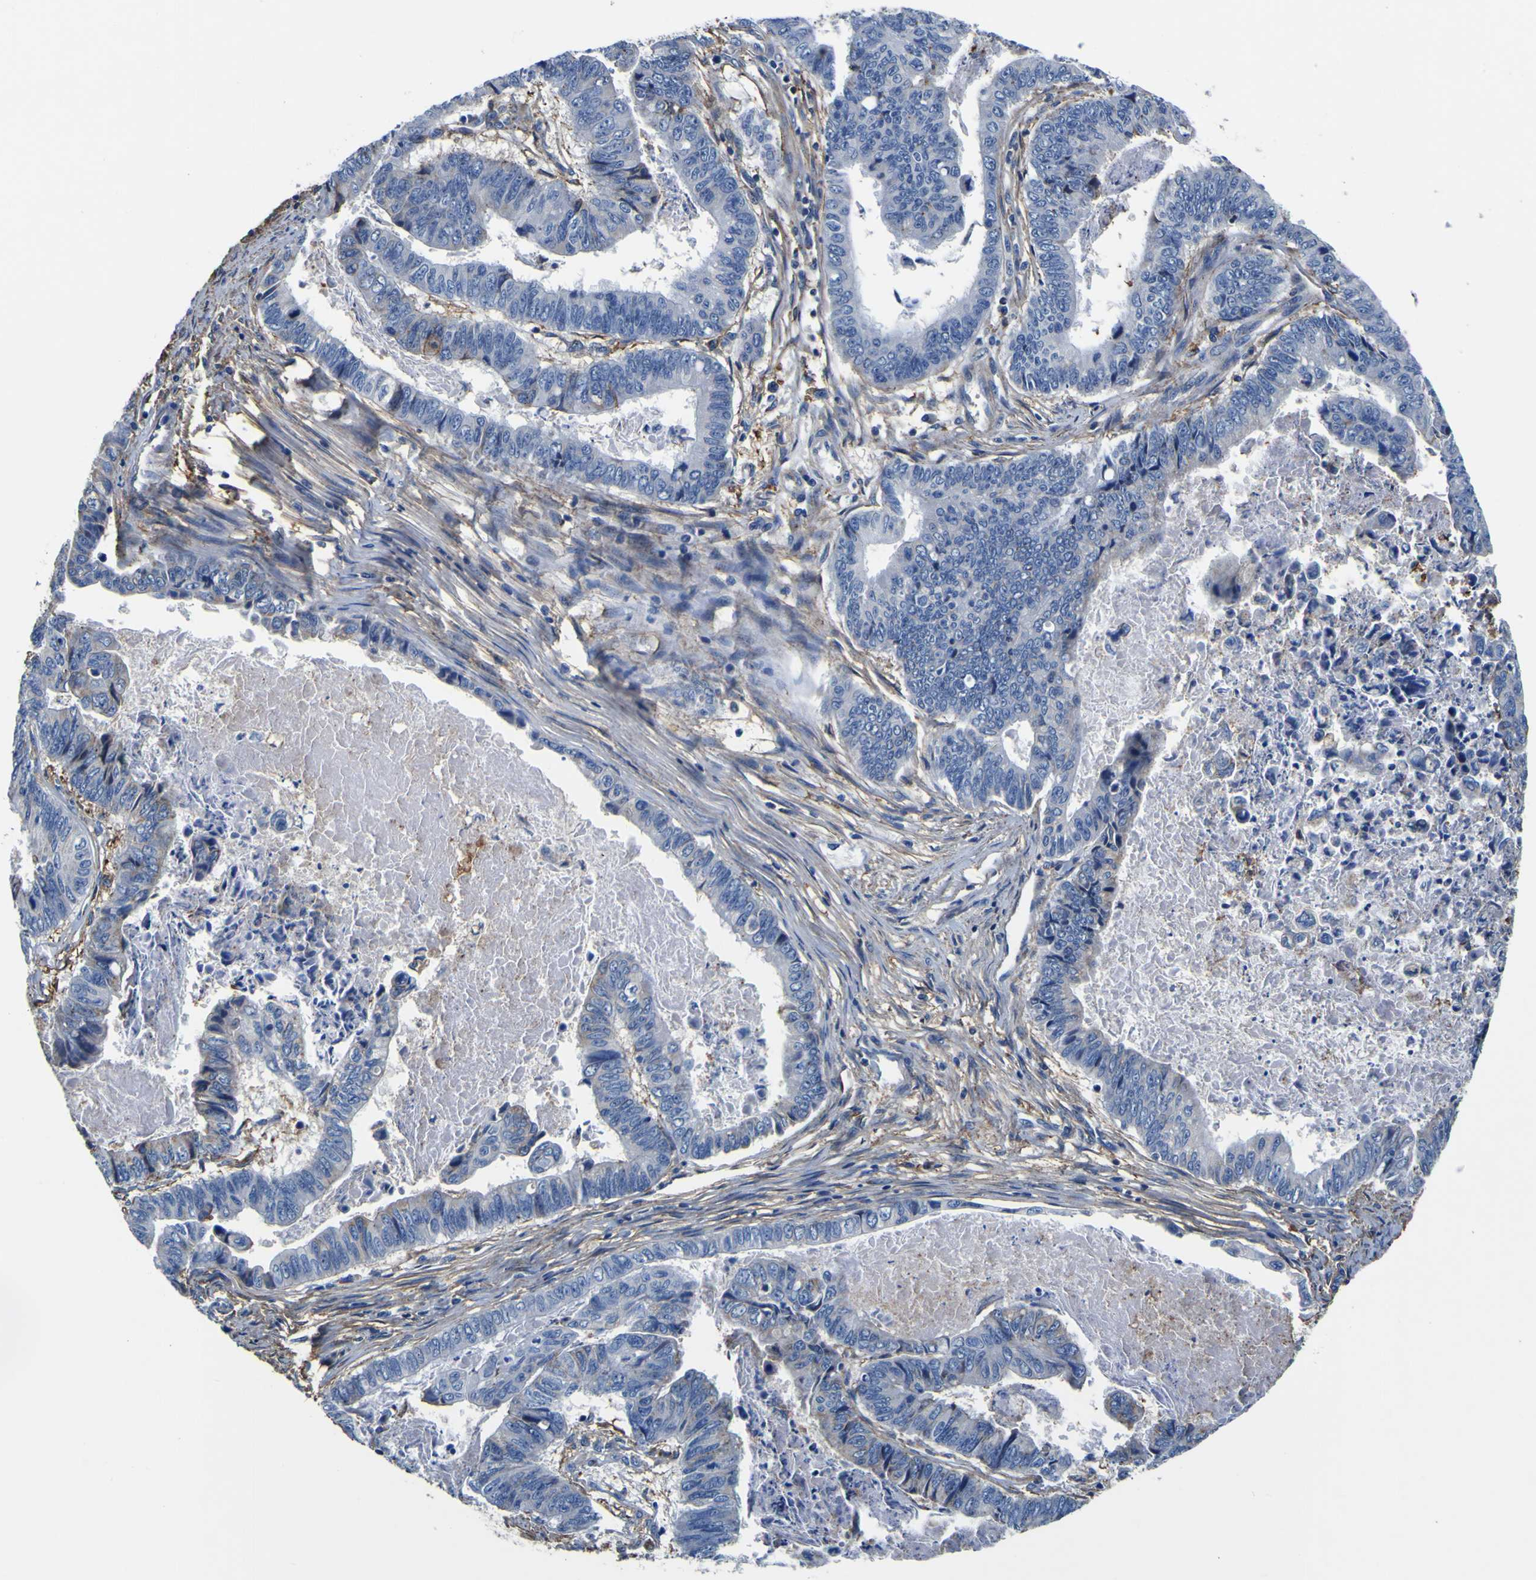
{"staining": {"intensity": "negative", "quantity": "none", "location": "none"}, "tissue": "stomach cancer", "cell_type": "Tumor cells", "image_type": "cancer", "snomed": [{"axis": "morphology", "description": "Adenocarcinoma, NOS"}, {"axis": "topography", "description": "Stomach, lower"}], "caption": "There is no significant expression in tumor cells of stomach cancer.", "gene": "PXDN", "patient": {"sex": "male", "age": 77}}